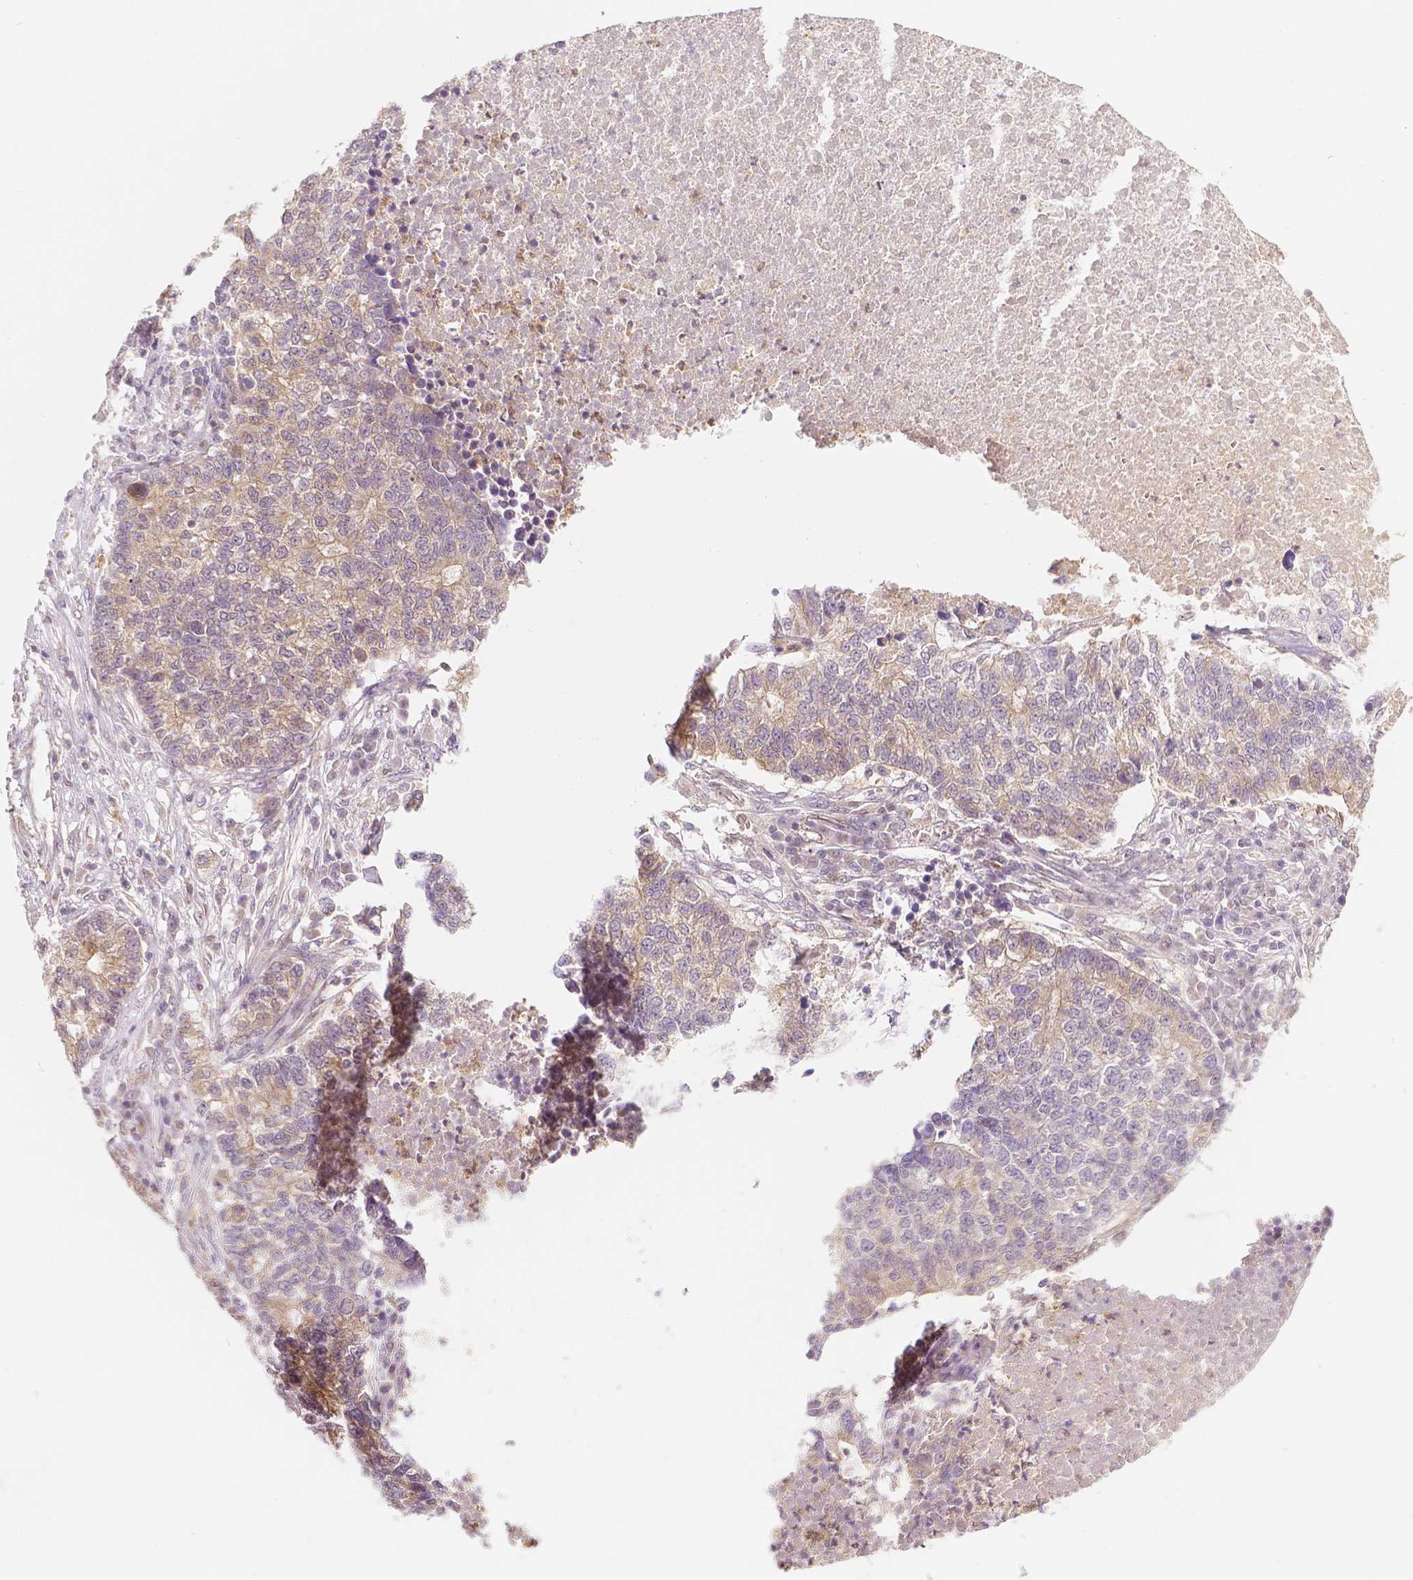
{"staining": {"intensity": "weak", "quantity": ">75%", "location": "cytoplasmic/membranous"}, "tissue": "lung cancer", "cell_type": "Tumor cells", "image_type": "cancer", "snomed": [{"axis": "morphology", "description": "Adenocarcinoma, NOS"}, {"axis": "topography", "description": "Lung"}], "caption": "Tumor cells demonstrate weak cytoplasmic/membranous staining in about >75% of cells in adenocarcinoma (lung).", "gene": "NAPRT", "patient": {"sex": "male", "age": 57}}